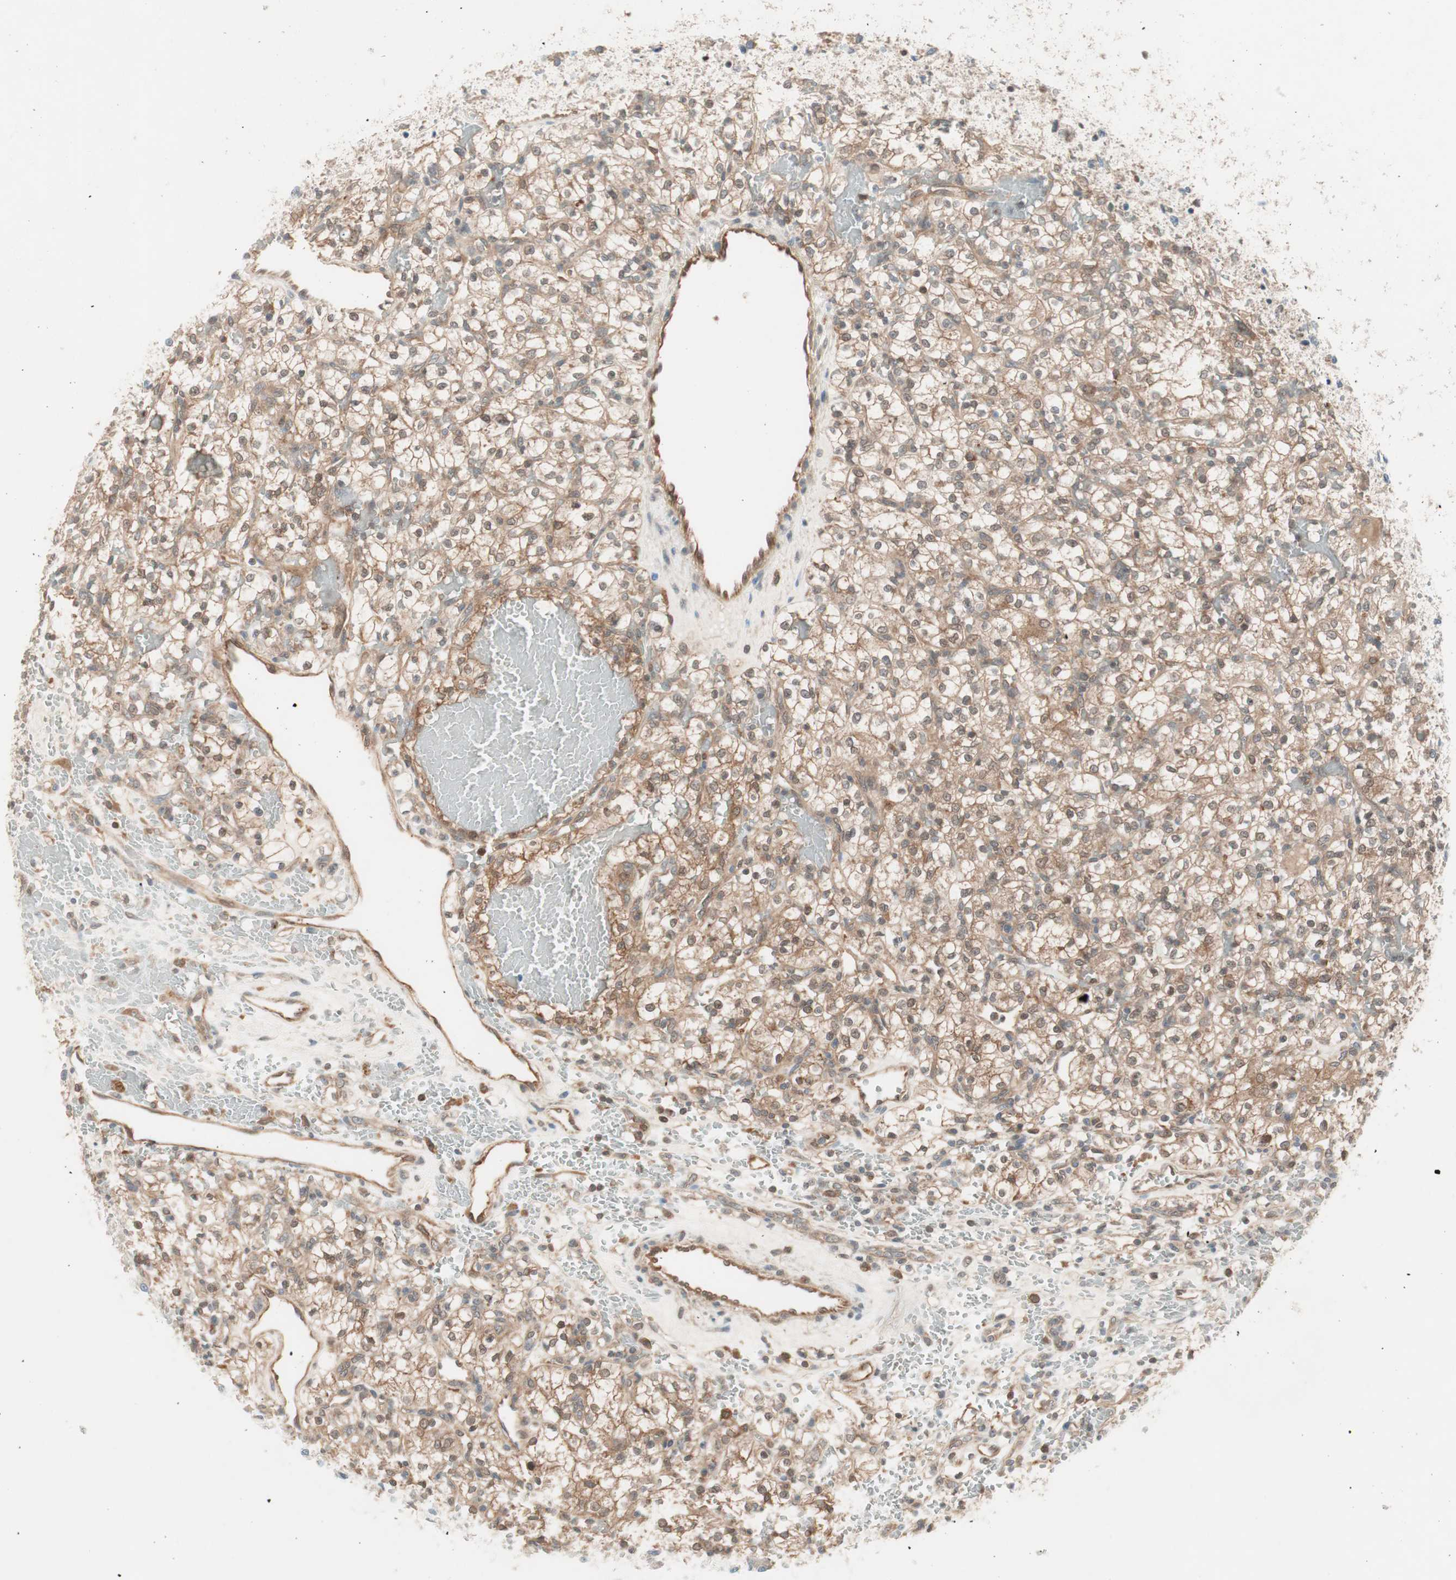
{"staining": {"intensity": "moderate", "quantity": ">75%", "location": "cytoplasmic/membranous"}, "tissue": "renal cancer", "cell_type": "Tumor cells", "image_type": "cancer", "snomed": [{"axis": "morphology", "description": "Adenocarcinoma, NOS"}, {"axis": "topography", "description": "Kidney"}], "caption": "Immunohistochemistry (IHC) of renal cancer reveals medium levels of moderate cytoplasmic/membranous expression in approximately >75% of tumor cells.", "gene": "GALT", "patient": {"sex": "female", "age": 60}}